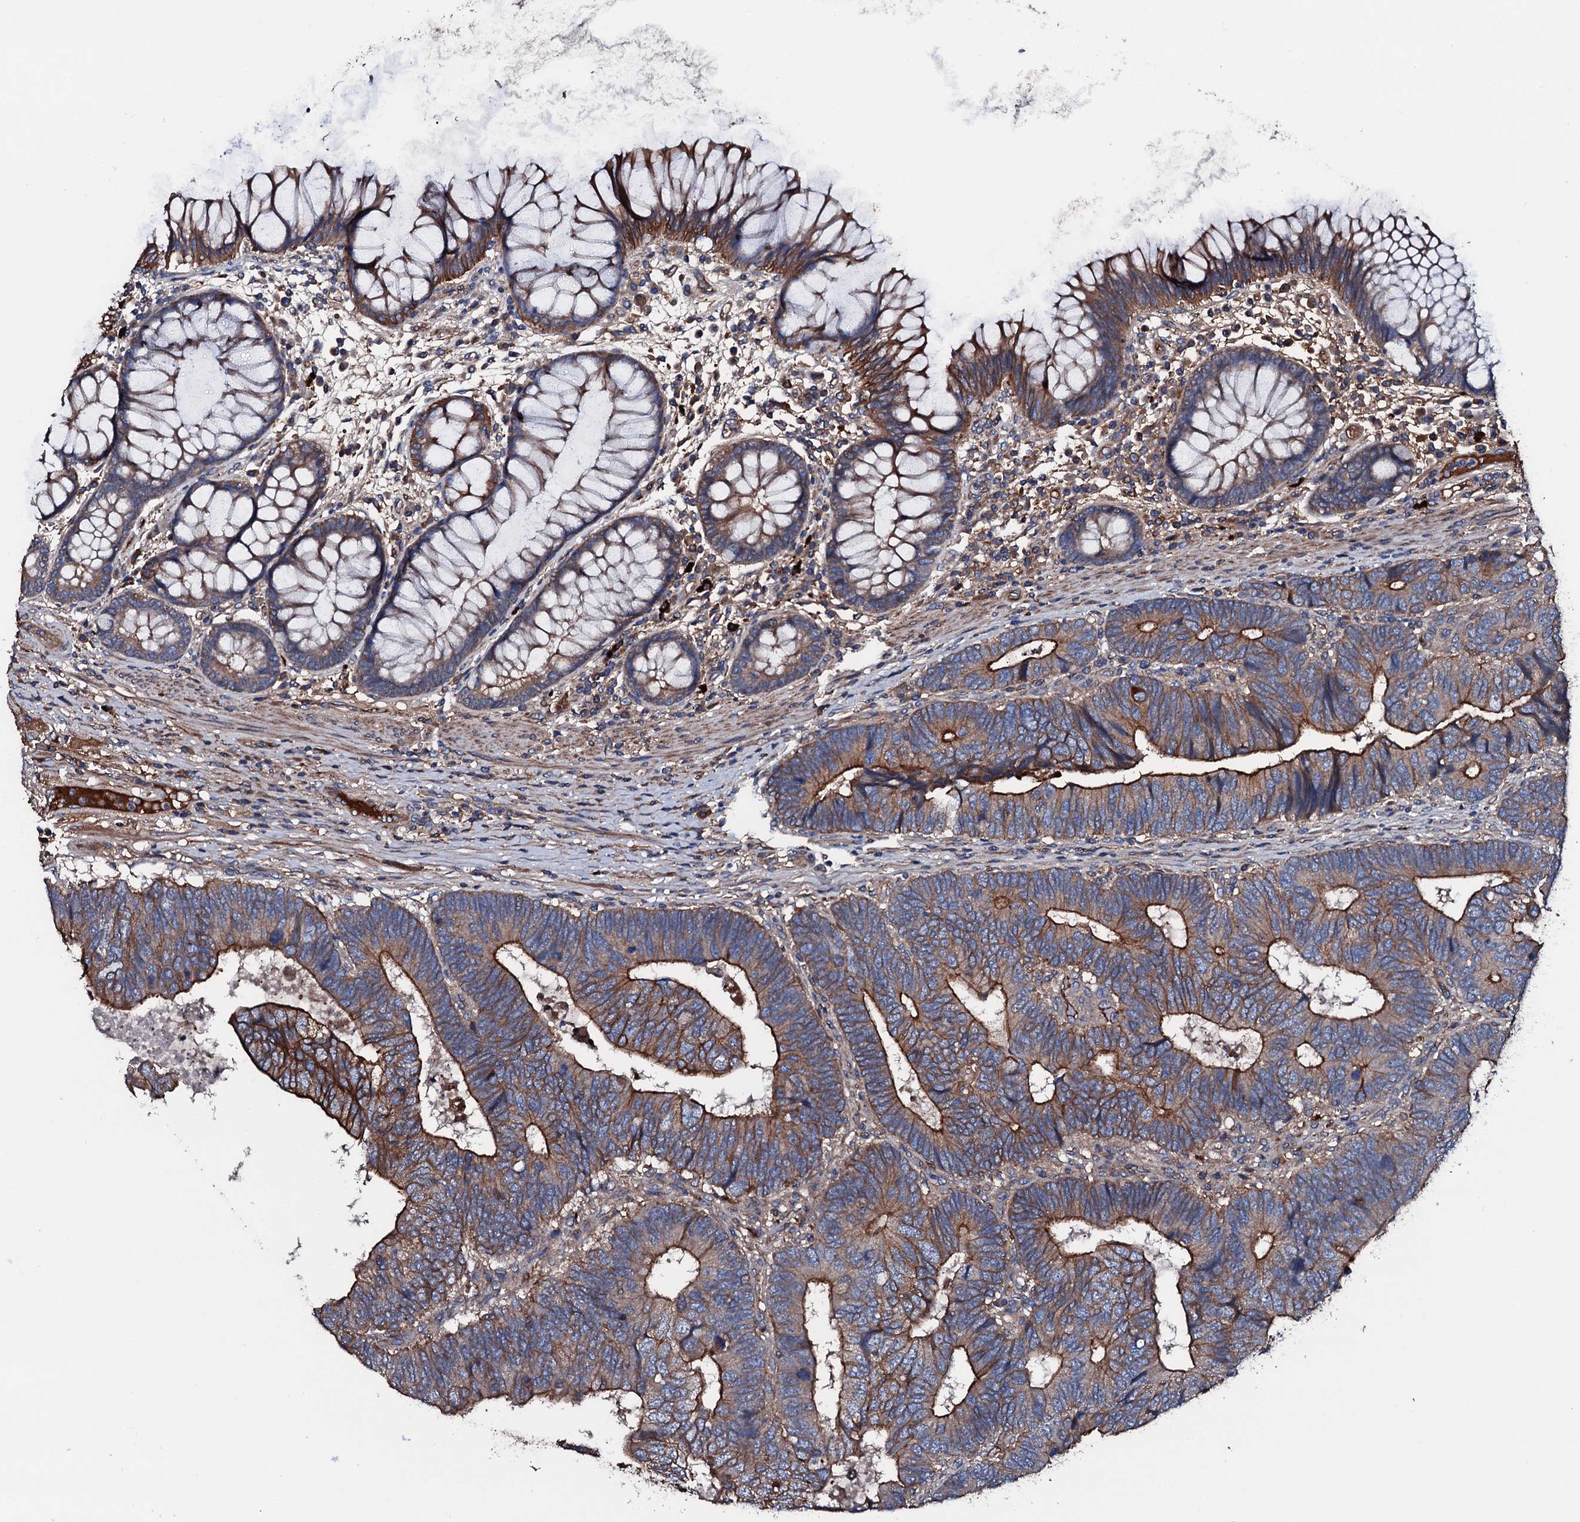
{"staining": {"intensity": "strong", "quantity": ">75%", "location": "cytoplasmic/membranous"}, "tissue": "colorectal cancer", "cell_type": "Tumor cells", "image_type": "cancer", "snomed": [{"axis": "morphology", "description": "Adenocarcinoma, NOS"}, {"axis": "topography", "description": "Colon"}], "caption": "Immunohistochemistry photomicrograph of neoplastic tissue: human colorectal adenocarcinoma stained using immunohistochemistry shows high levels of strong protein expression localized specifically in the cytoplasmic/membranous of tumor cells, appearing as a cytoplasmic/membranous brown color.", "gene": "NEK1", "patient": {"sex": "female", "age": 67}}